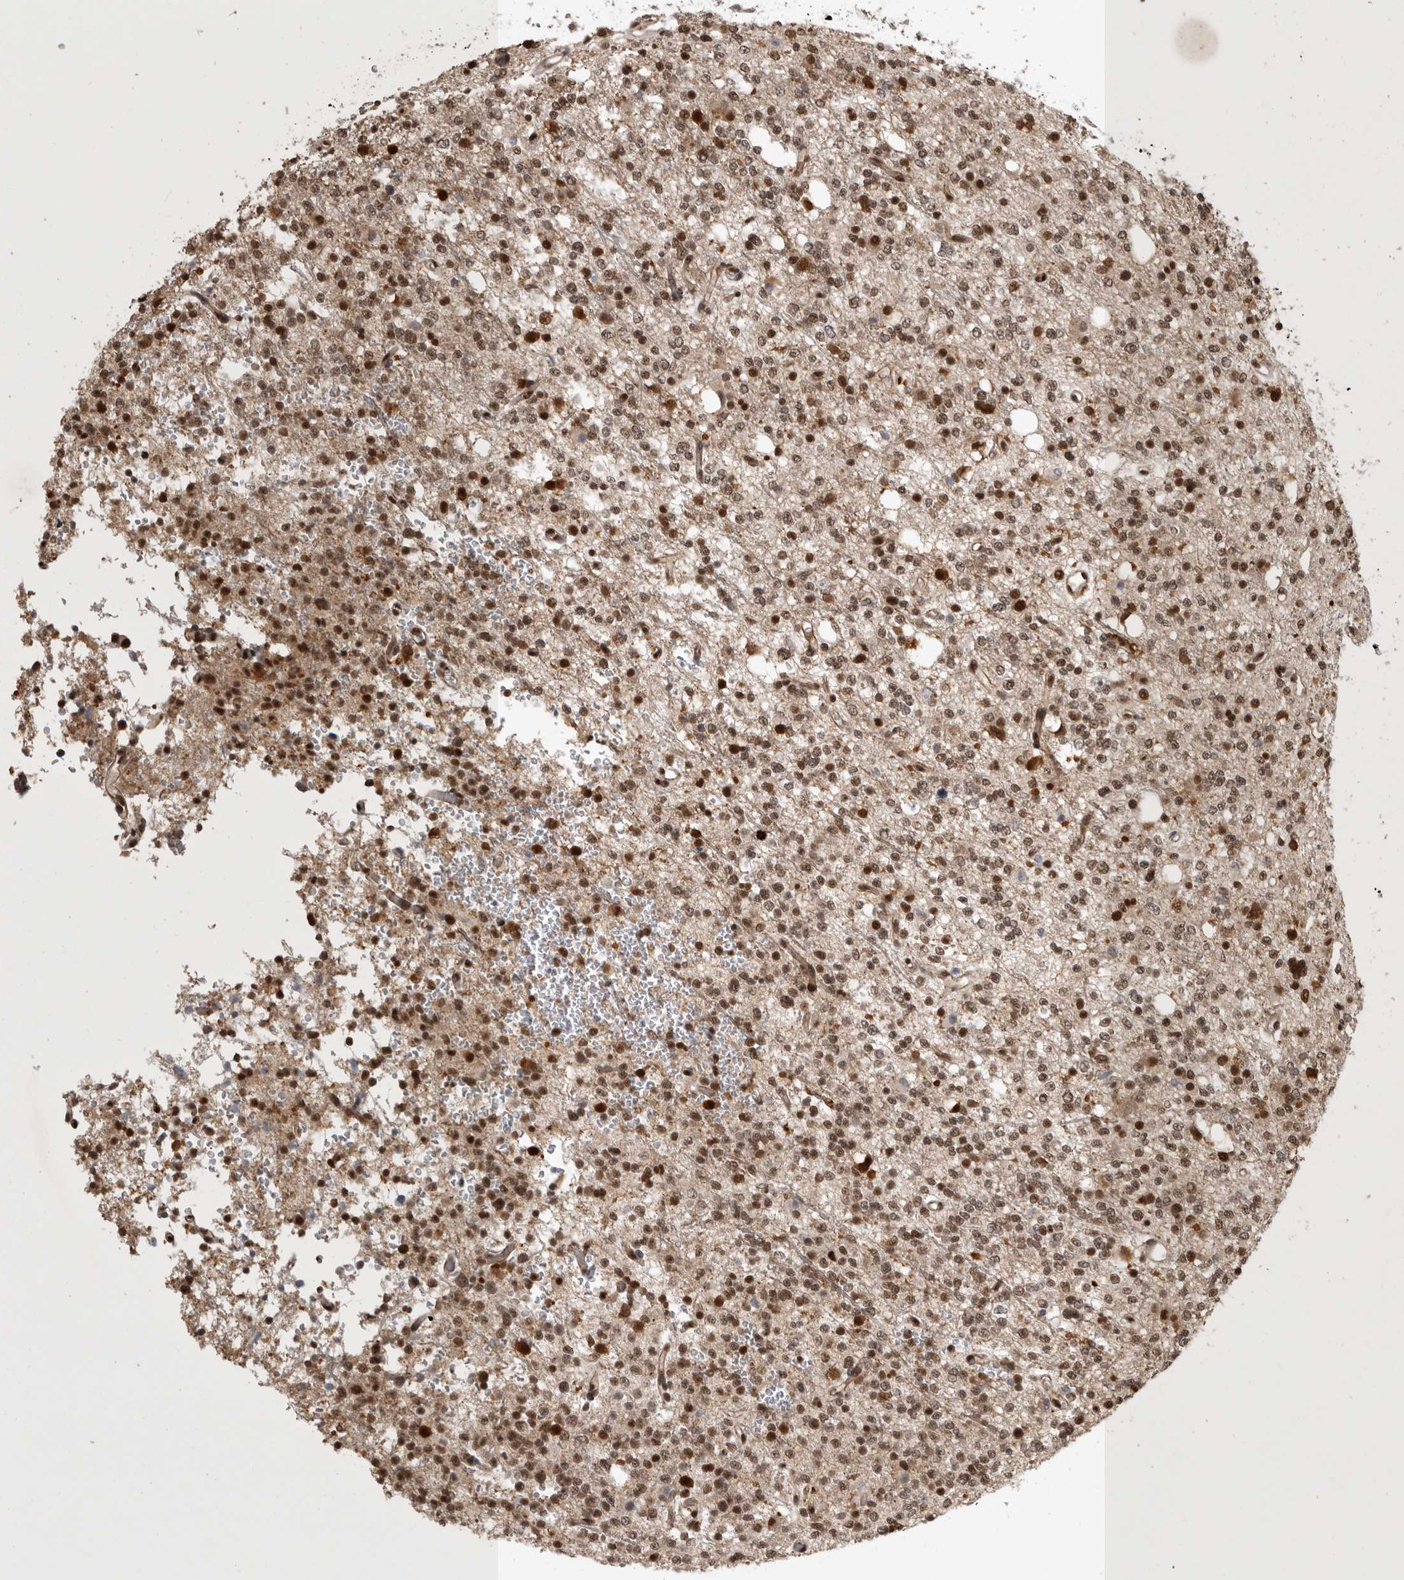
{"staining": {"intensity": "strong", "quantity": ">75%", "location": "nuclear"}, "tissue": "glioma", "cell_type": "Tumor cells", "image_type": "cancer", "snomed": [{"axis": "morphology", "description": "Glioma, malignant, High grade"}, {"axis": "topography", "description": "Brain"}], "caption": "Tumor cells display high levels of strong nuclear positivity in about >75% of cells in glioma.", "gene": "CBLL1", "patient": {"sex": "female", "age": 62}}